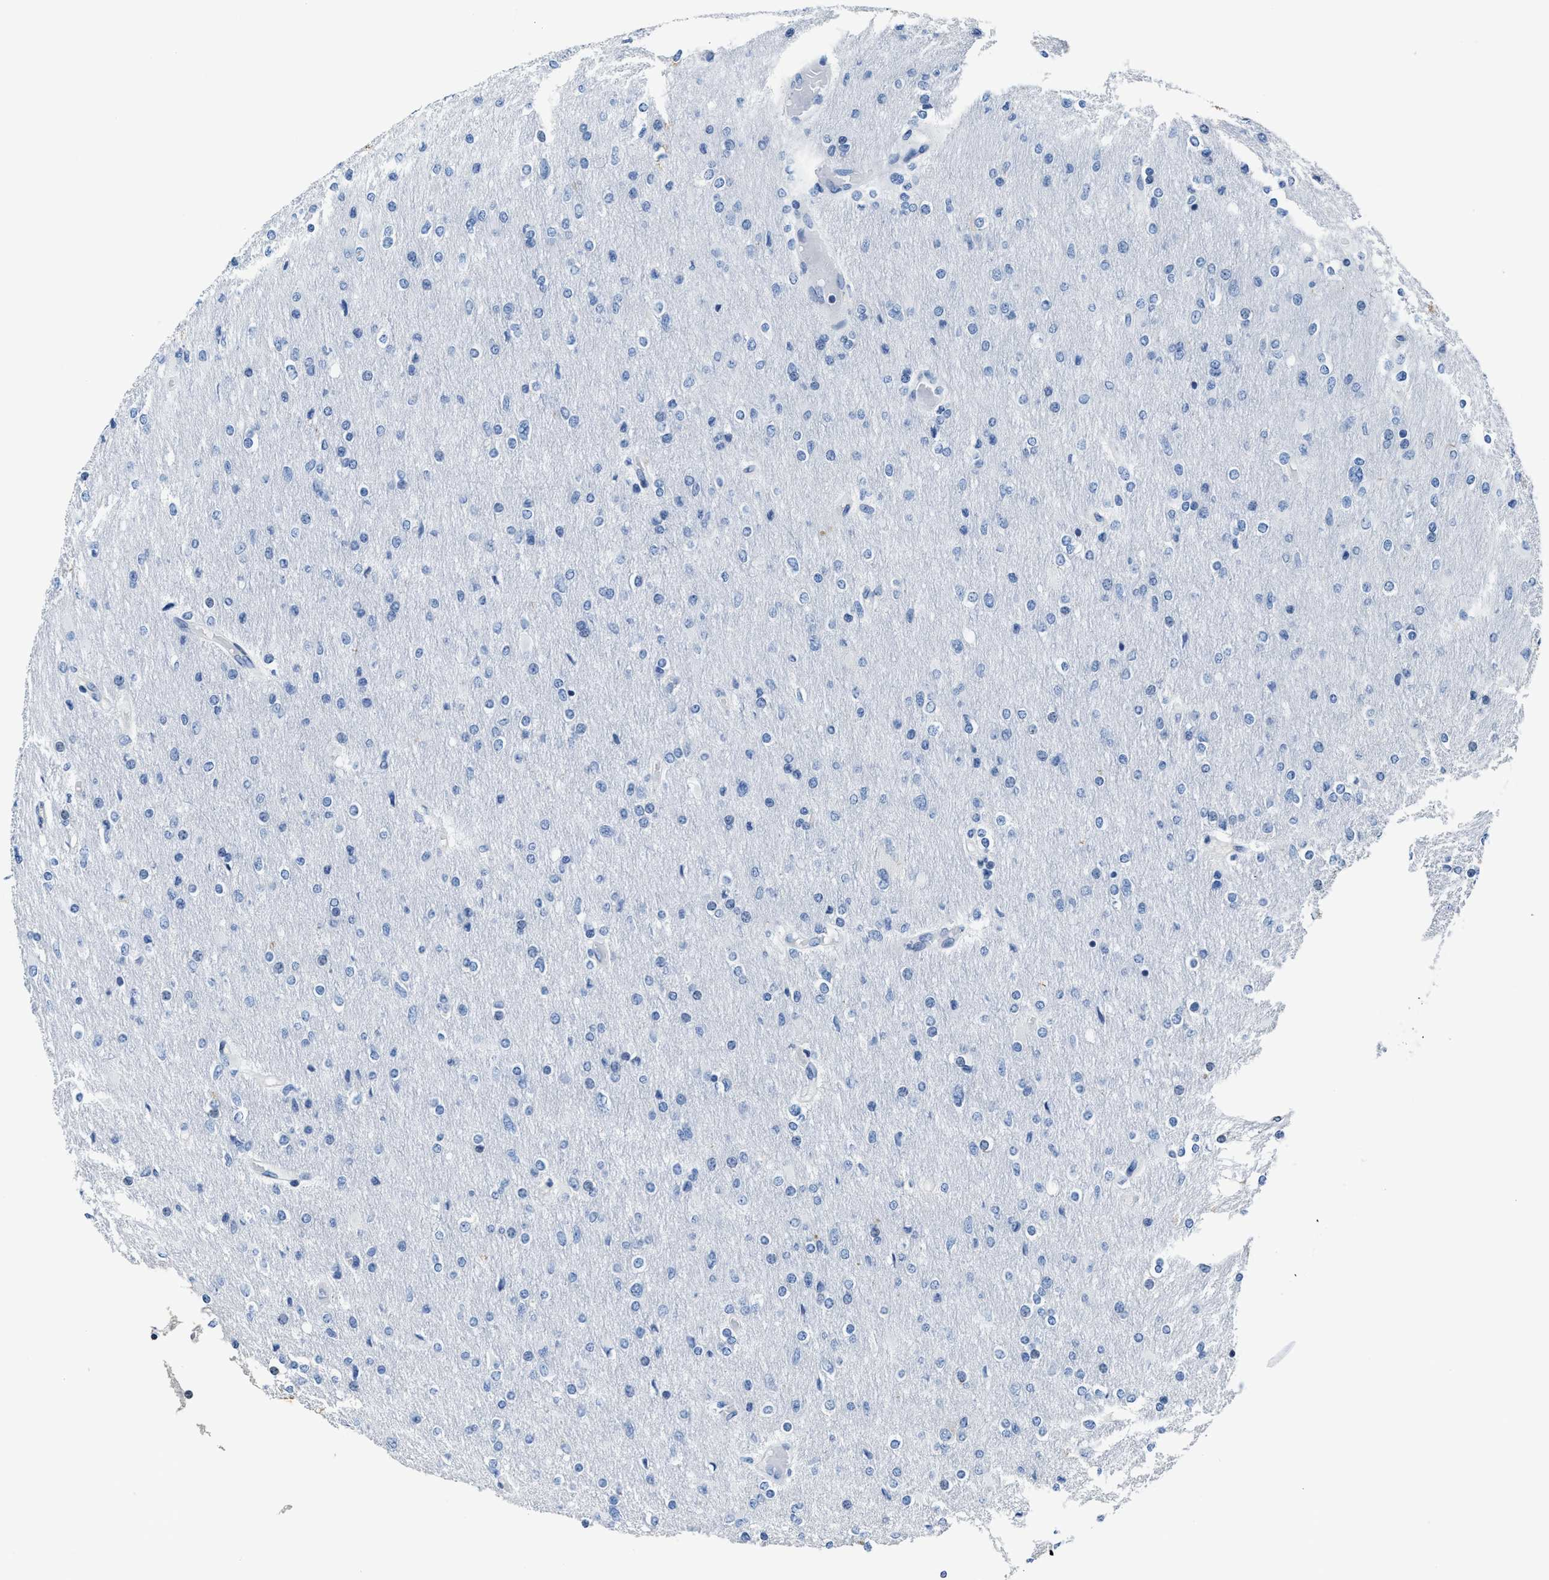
{"staining": {"intensity": "negative", "quantity": "none", "location": "none"}, "tissue": "glioma", "cell_type": "Tumor cells", "image_type": "cancer", "snomed": [{"axis": "morphology", "description": "Glioma, malignant, High grade"}, {"axis": "topography", "description": "Cerebral cortex"}], "caption": "Tumor cells are negative for protein expression in human glioma.", "gene": "ASZ1", "patient": {"sex": "female", "age": 36}}